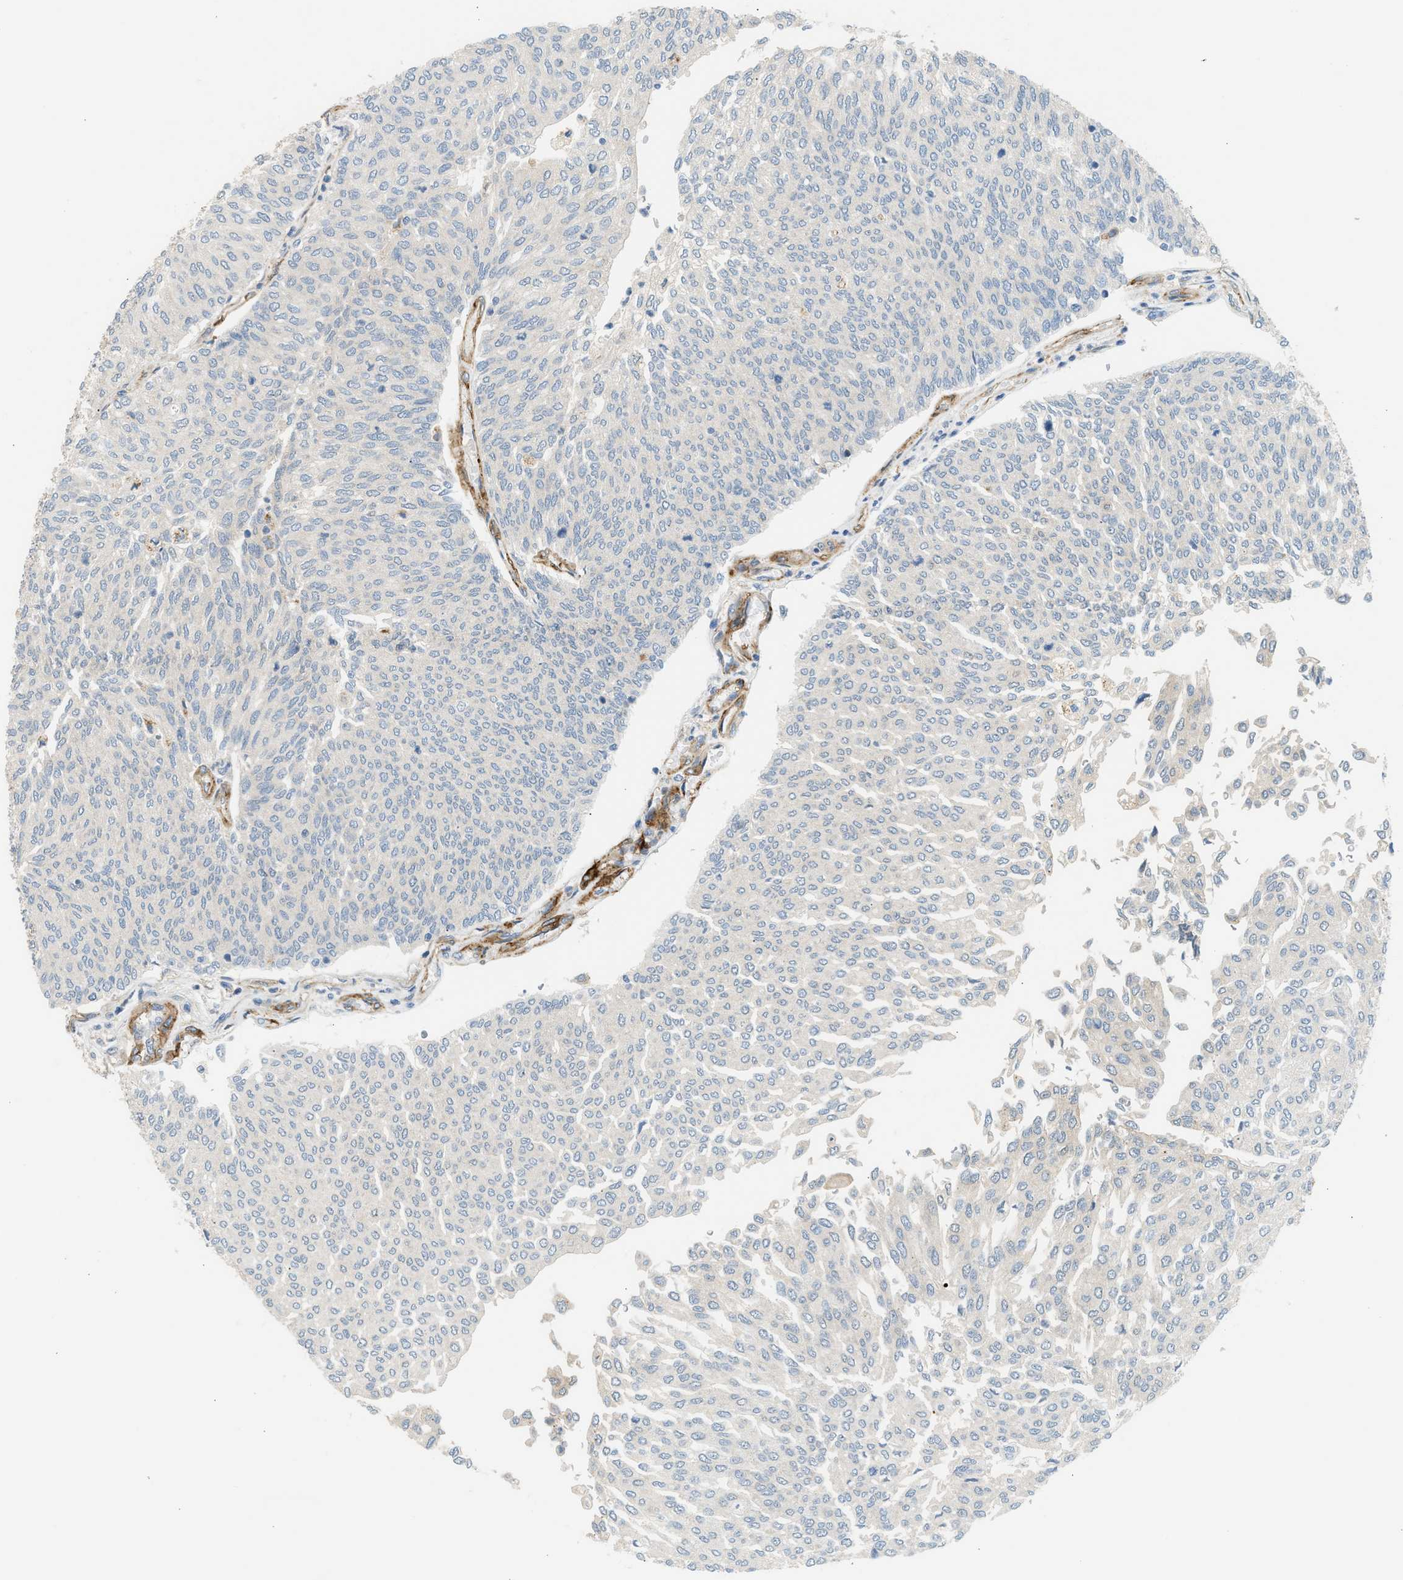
{"staining": {"intensity": "negative", "quantity": "none", "location": "none"}, "tissue": "urothelial cancer", "cell_type": "Tumor cells", "image_type": "cancer", "snomed": [{"axis": "morphology", "description": "Urothelial carcinoma, Low grade"}, {"axis": "topography", "description": "Urinary bladder"}], "caption": "An image of urothelial cancer stained for a protein demonstrates no brown staining in tumor cells.", "gene": "EDNRA", "patient": {"sex": "female", "age": 79}}